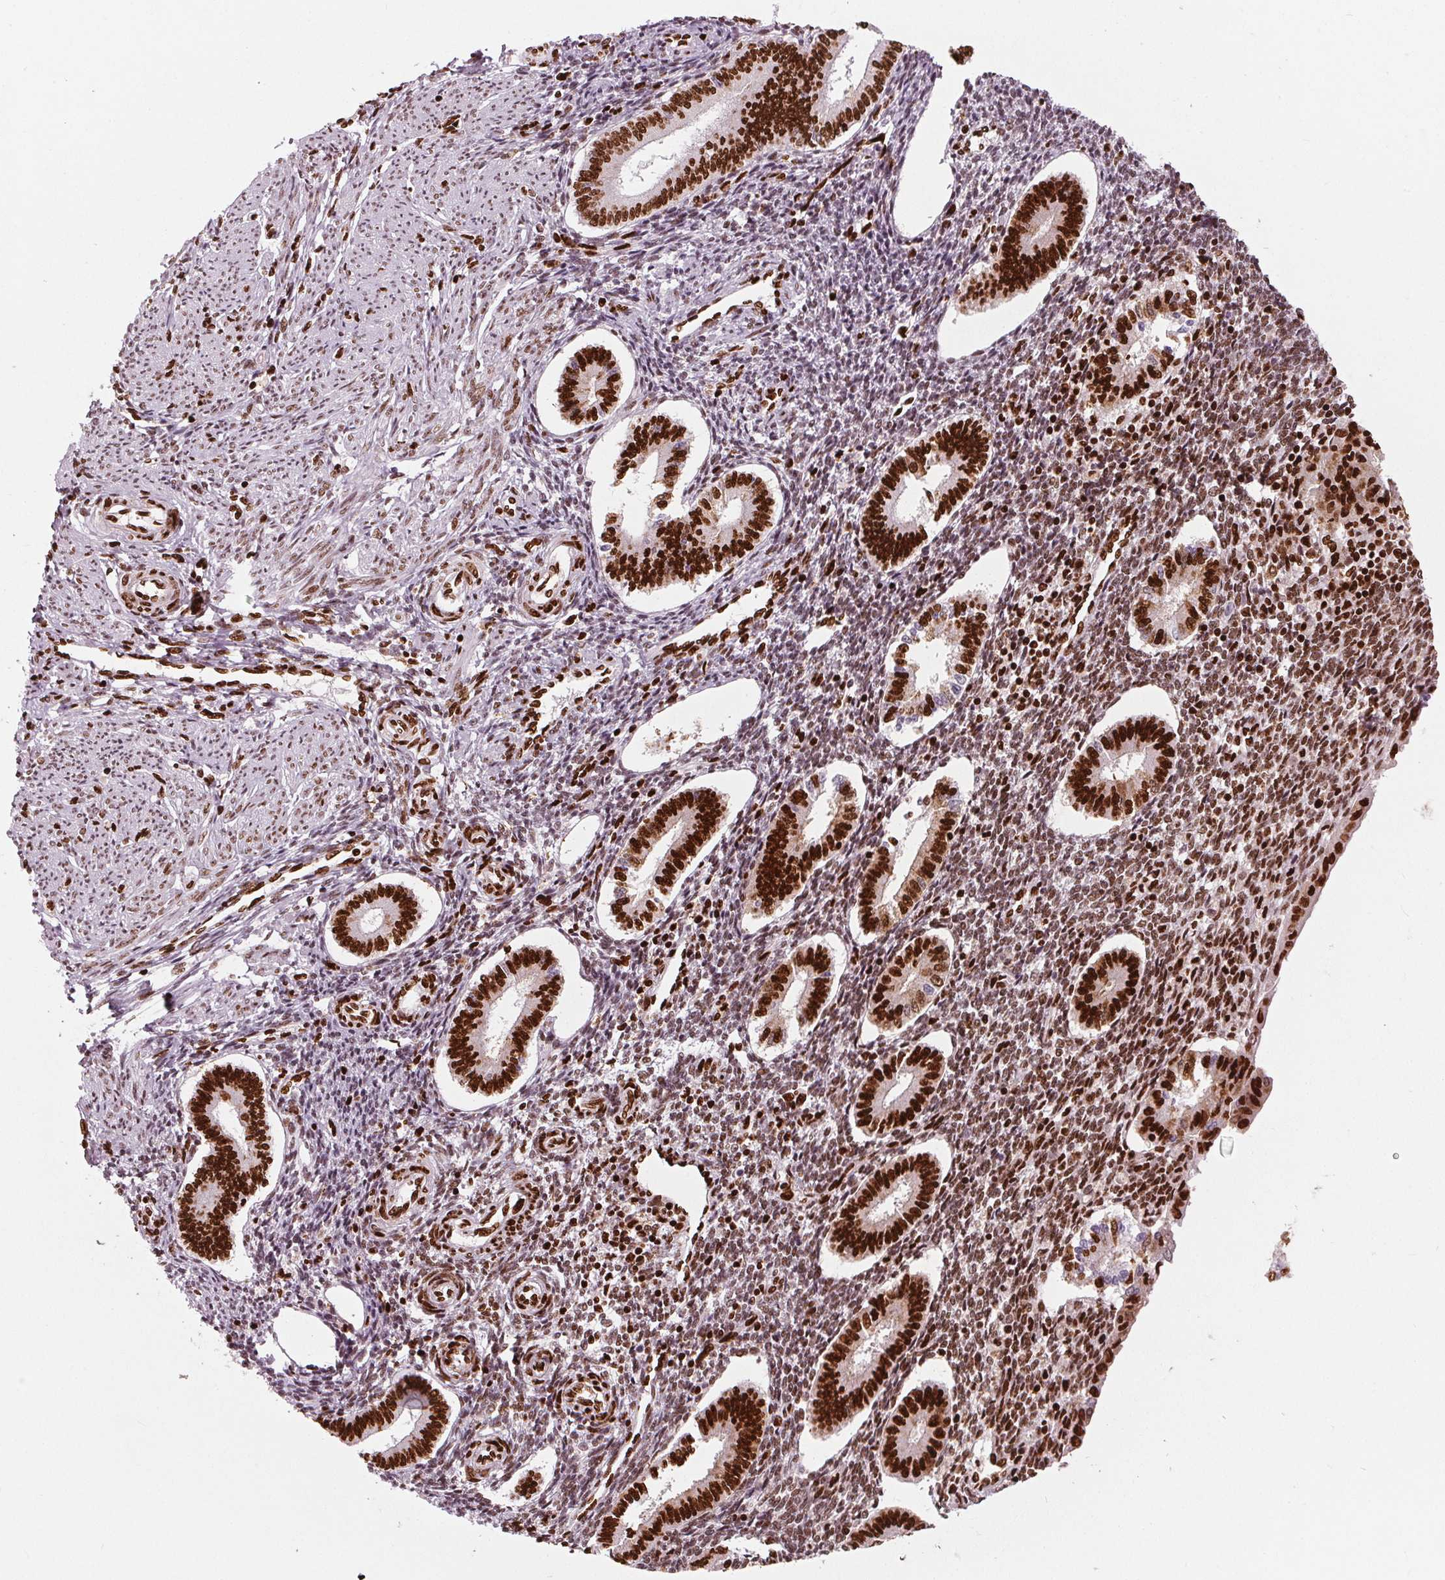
{"staining": {"intensity": "strong", "quantity": "25%-75%", "location": "nuclear"}, "tissue": "endometrium", "cell_type": "Cells in endometrial stroma", "image_type": "normal", "snomed": [{"axis": "morphology", "description": "Normal tissue, NOS"}, {"axis": "topography", "description": "Endometrium"}], "caption": "Immunohistochemistry histopathology image of benign human endometrium stained for a protein (brown), which shows high levels of strong nuclear staining in approximately 25%-75% of cells in endometrial stroma.", "gene": "BRD4", "patient": {"sex": "female", "age": 40}}